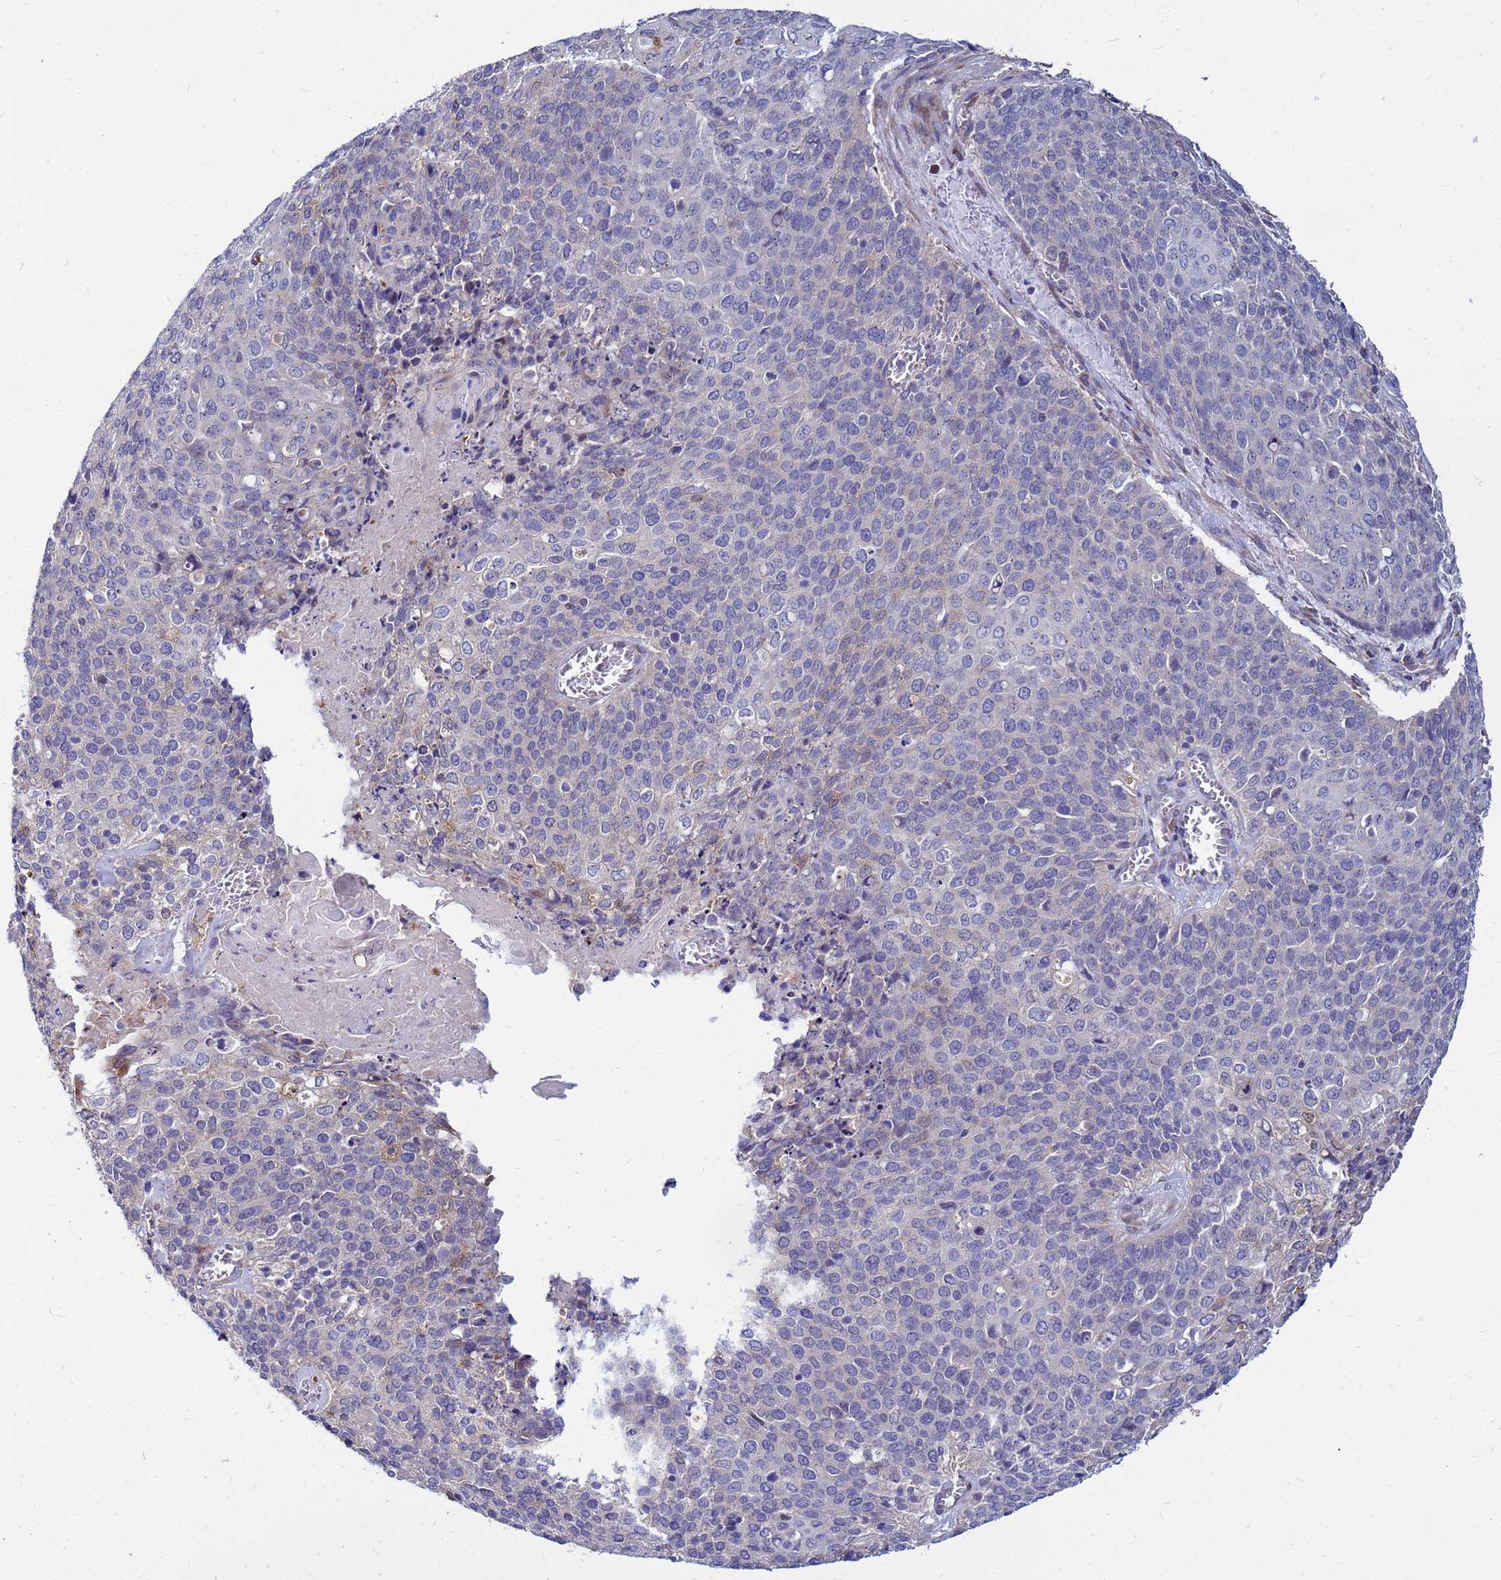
{"staining": {"intensity": "negative", "quantity": "none", "location": "none"}, "tissue": "cervical cancer", "cell_type": "Tumor cells", "image_type": "cancer", "snomed": [{"axis": "morphology", "description": "Squamous cell carcinoma, NOS"}, {"axis": "topography", "description": "Cervix"}], "caption": "The immunohistochemistry photomicrograph has no significant positivity in tumor cells of cervical squamous cell carcinoma tissue.", "gene": "MOB2", "patient": {"sex": "female", "age": 39}}